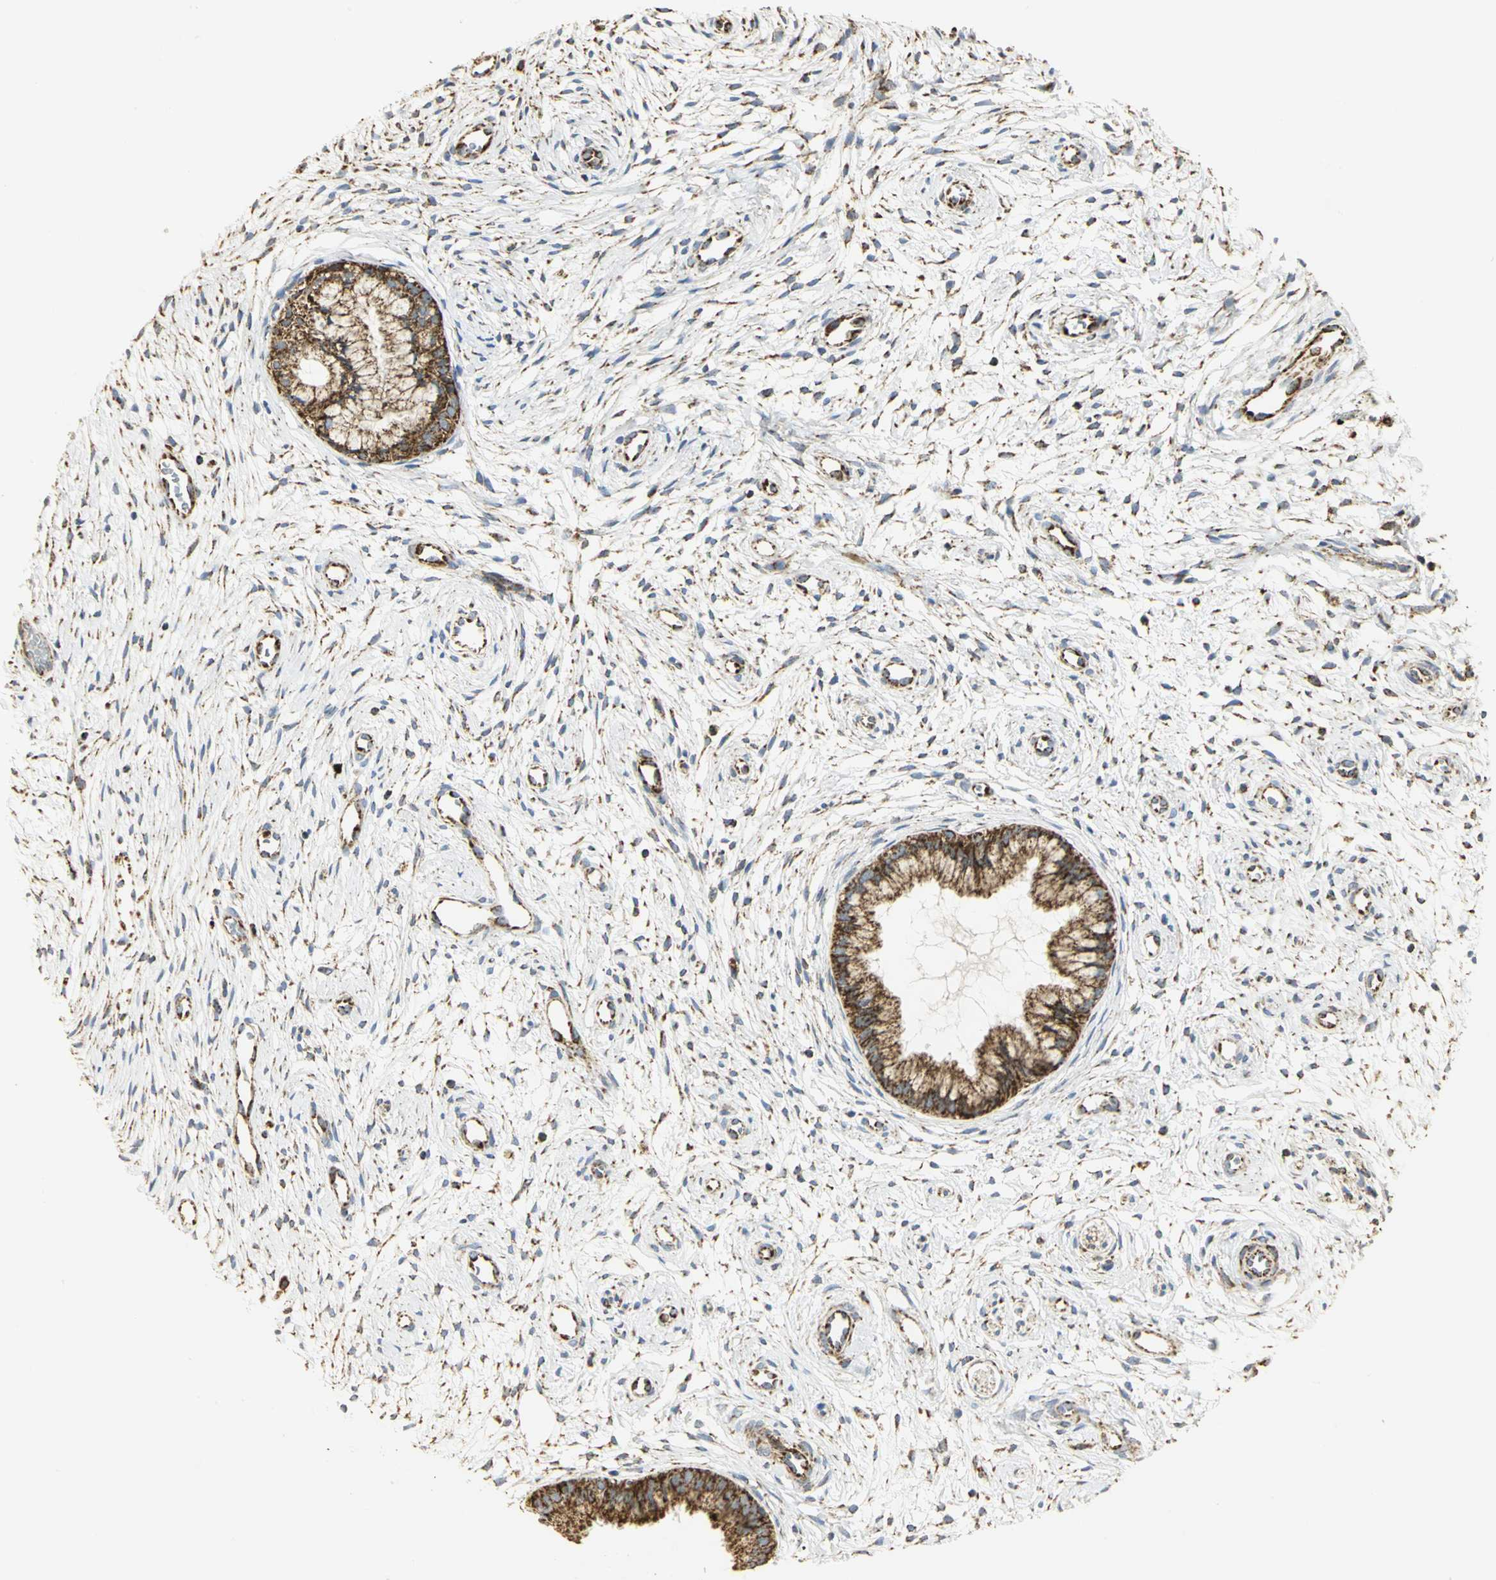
{"staining": {"intensity": "strong", "quantity": ">75%", "location": "cytoplasmic/membranous"}, "tissue": "cervix", "cell_type": "Glandular cells", "image_type": "normal", "snomed": [{"axis": "morphology", "description": "Normal tissue, NOS"}, {"axis": "topography", "description": "Cervix"}], "caption": "Protein staining of unremarkable cervix shows strong cytoplasmic/membranous staining in about >75% of glandular cells.", "gene": "VDAC1", "patient": {"sex": "female", "age": 39}}